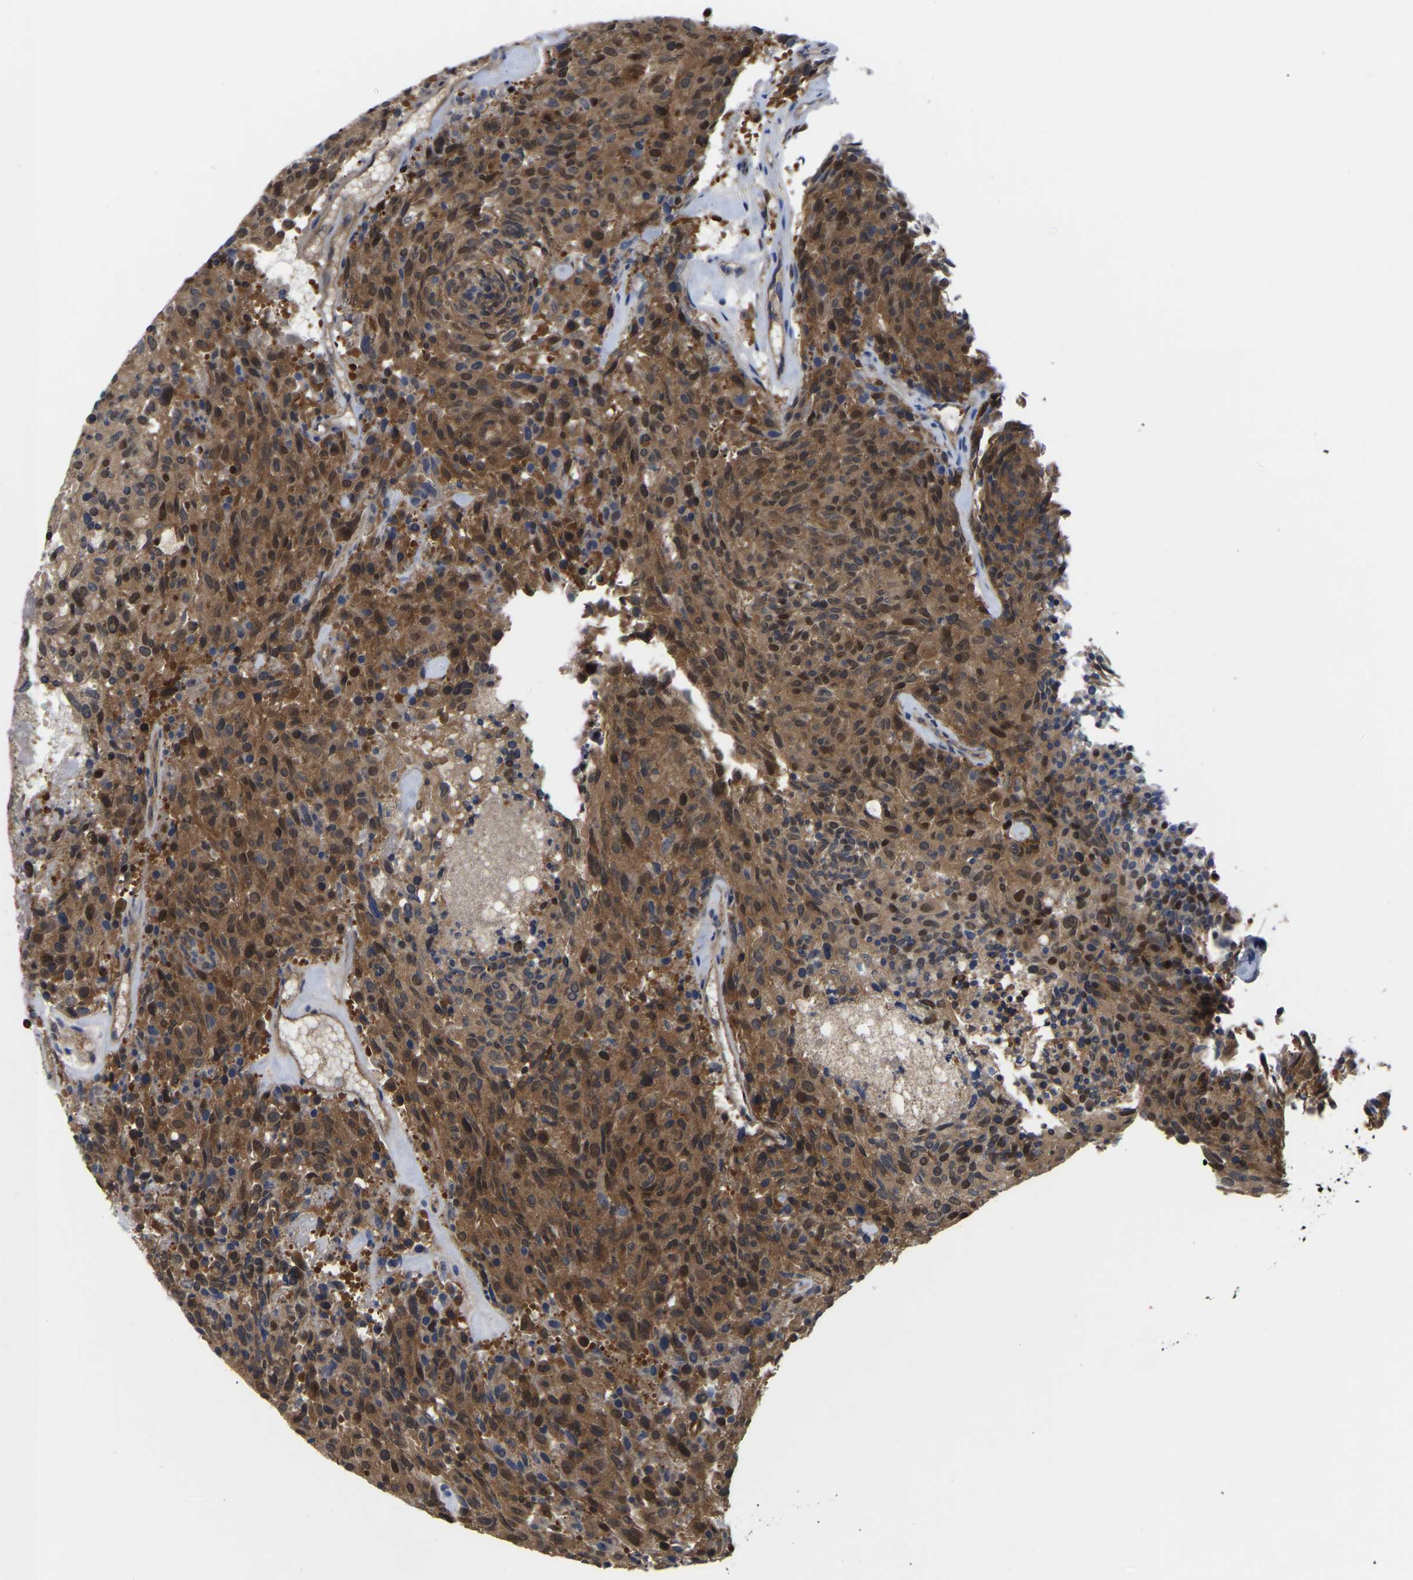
{"staining": {"intensity": "strong", "quantity": ">75%", "location": "cytoplasmic/membranous,nuclear"}, "tissue": "carcinoid", "cell_type": "Tumor cells", "image_type": "cancer", "snomed": [{"axis": "morphology", "description": "Carcinoid, malignant, NOS"}, {"axis": "topography", "description": "Pancreas"}], "caption": "This histopathology image reveals immunohistochemistry (IHC) staining of human malignant carcinoid, with high strong cytoplasmic/membranous and nuclear positivity in approximately >75% of tumor cells.", "gene": "KLRG2", "patient": {"sex": "female", "age": 54}}